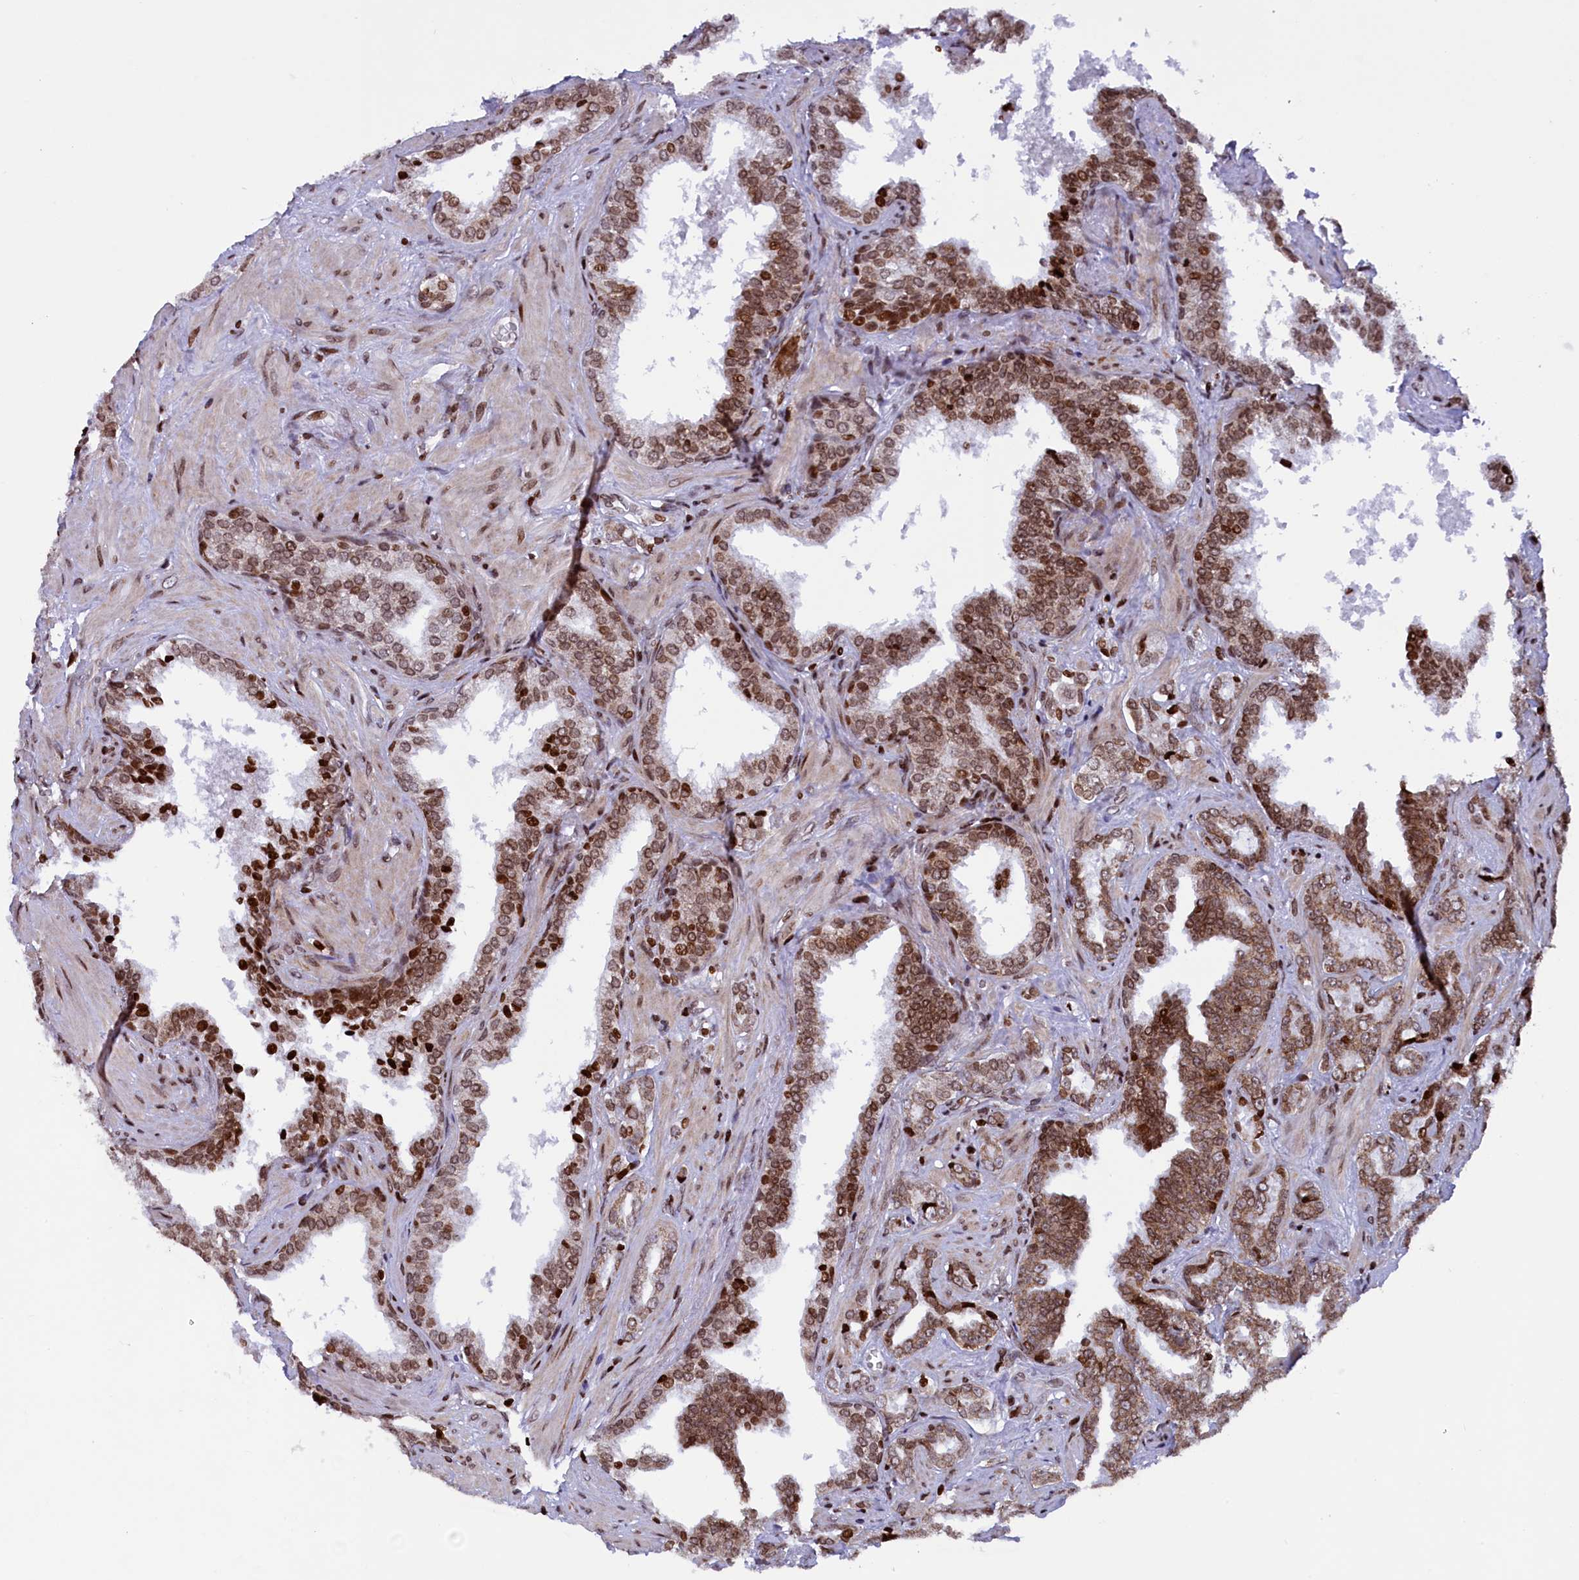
{"staining": {"intensity": "moderate", "quantity": ">75%", "location": "cytoplasmic/membranous,nuclear"}, "tissue": "prostate cancer", "cell_type": "Tumor cells", "image_type": "cancer", "snomed": [{"axis": "morphology", "description": "Adenocarcinoma, High grade"}, {"axis": "topography", "description": "Prostate and seminal vesicle, NOS"}], "caption": "Immunohistochemistry (IHC) (DAB) staining of human prostate cancer (adenocarcinoma (high-grade)) exhibits moderate cytoplasmic/membranous and nuclear protein positivity in about >75% of tumor cells.", "gene": "TIMM29", "patient": {"sex": "male", "age": 67}}